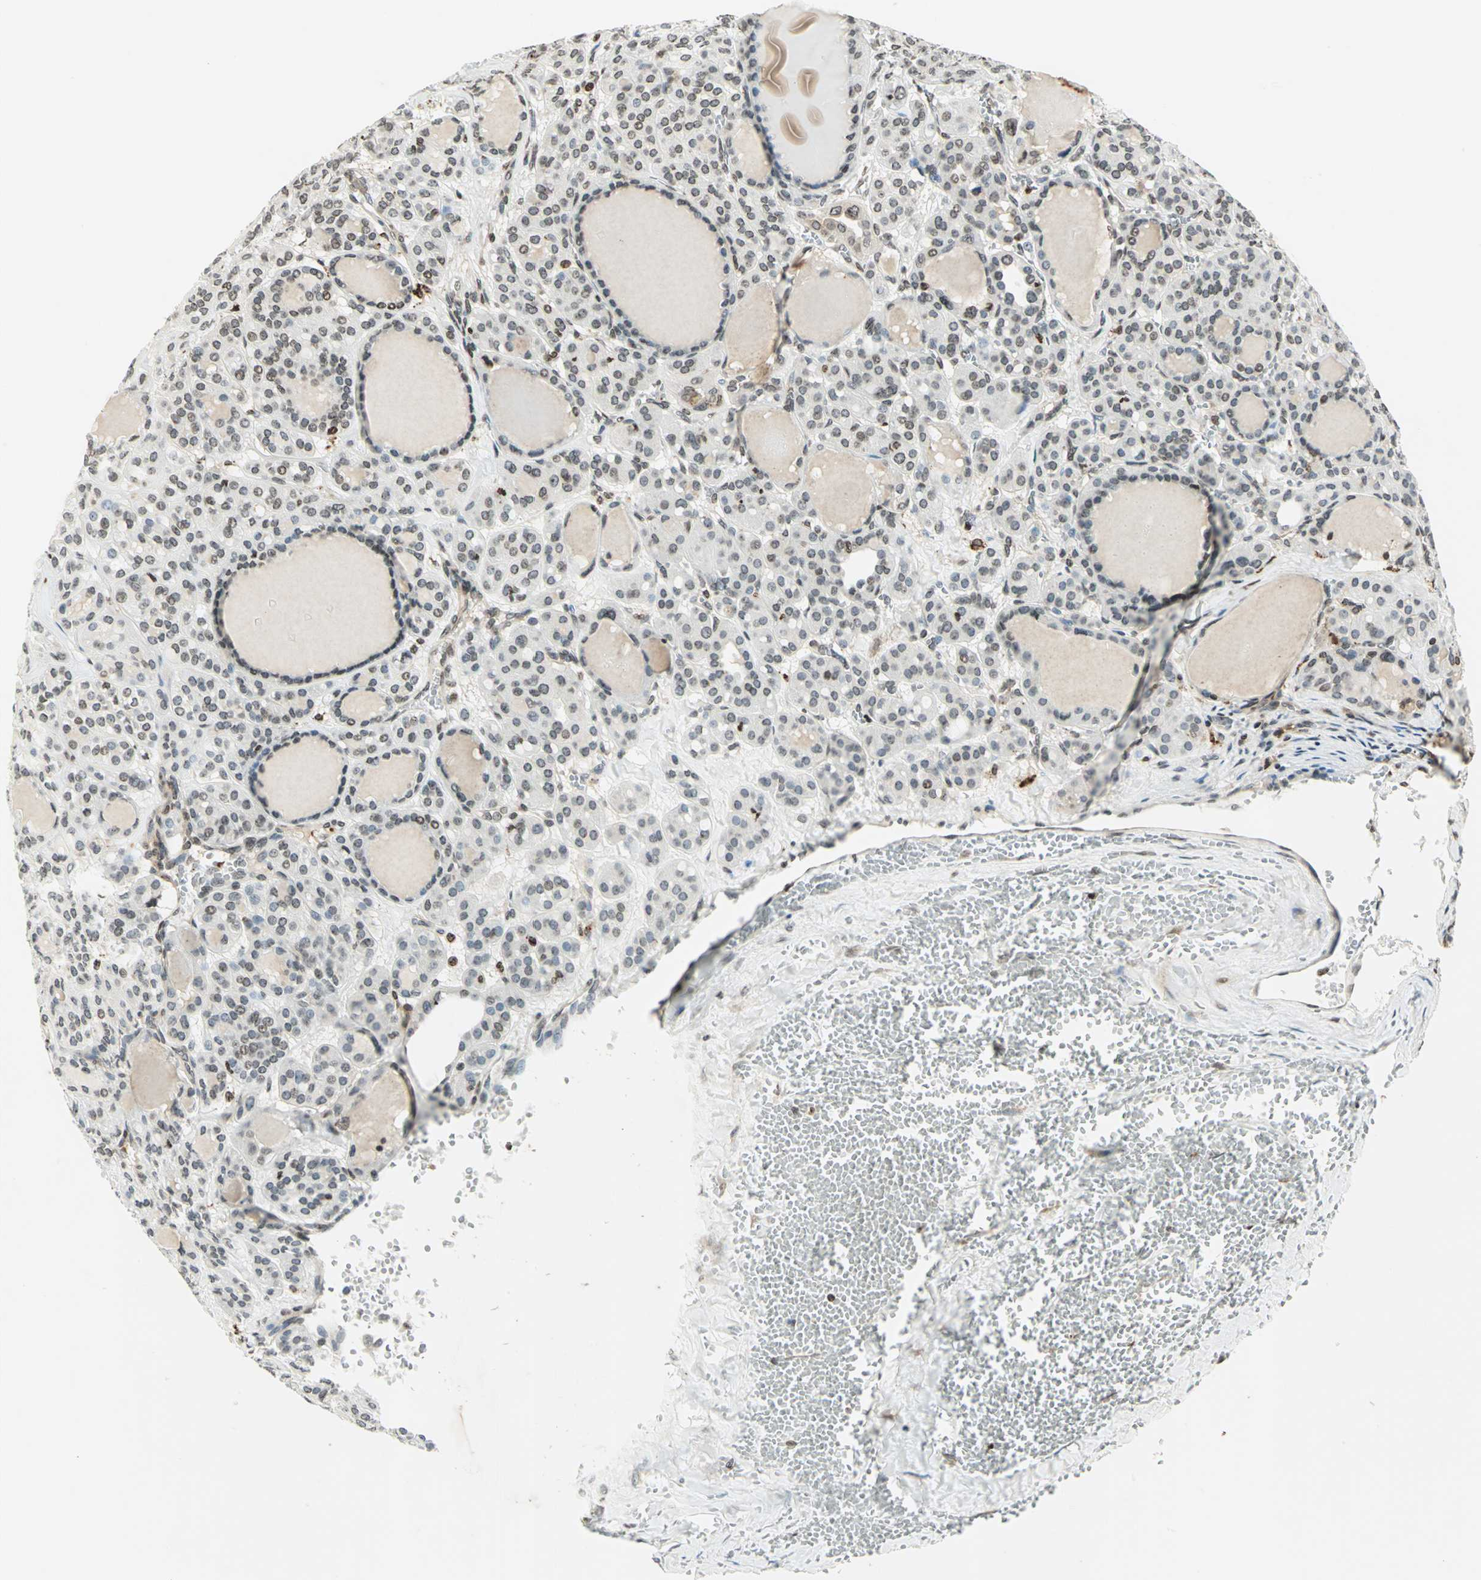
{"staining": {"intensity": "moderate", "quantity": "<25%", "location": "cytoplasmic/membranous,nuclear"}, "tissue": "thyroid cancer", "cell_type": "Tumor cells", "image_type": "cancer", "snomed": [{"axis": "morphology", "description": "Follicular adenoma carcinoma, NOS"}, {"axis": "topography", "description": "Thyroid gland"}], "caption": "The immunohistochemical stain shows moderate cytoplasmic/membranous and nuclear expression in tumor cells of thyroid cancer (follicular adenoma carcinoma) tissue.", "gene": "LGALS3", "patient": {"sex": "female", "age": 71}}